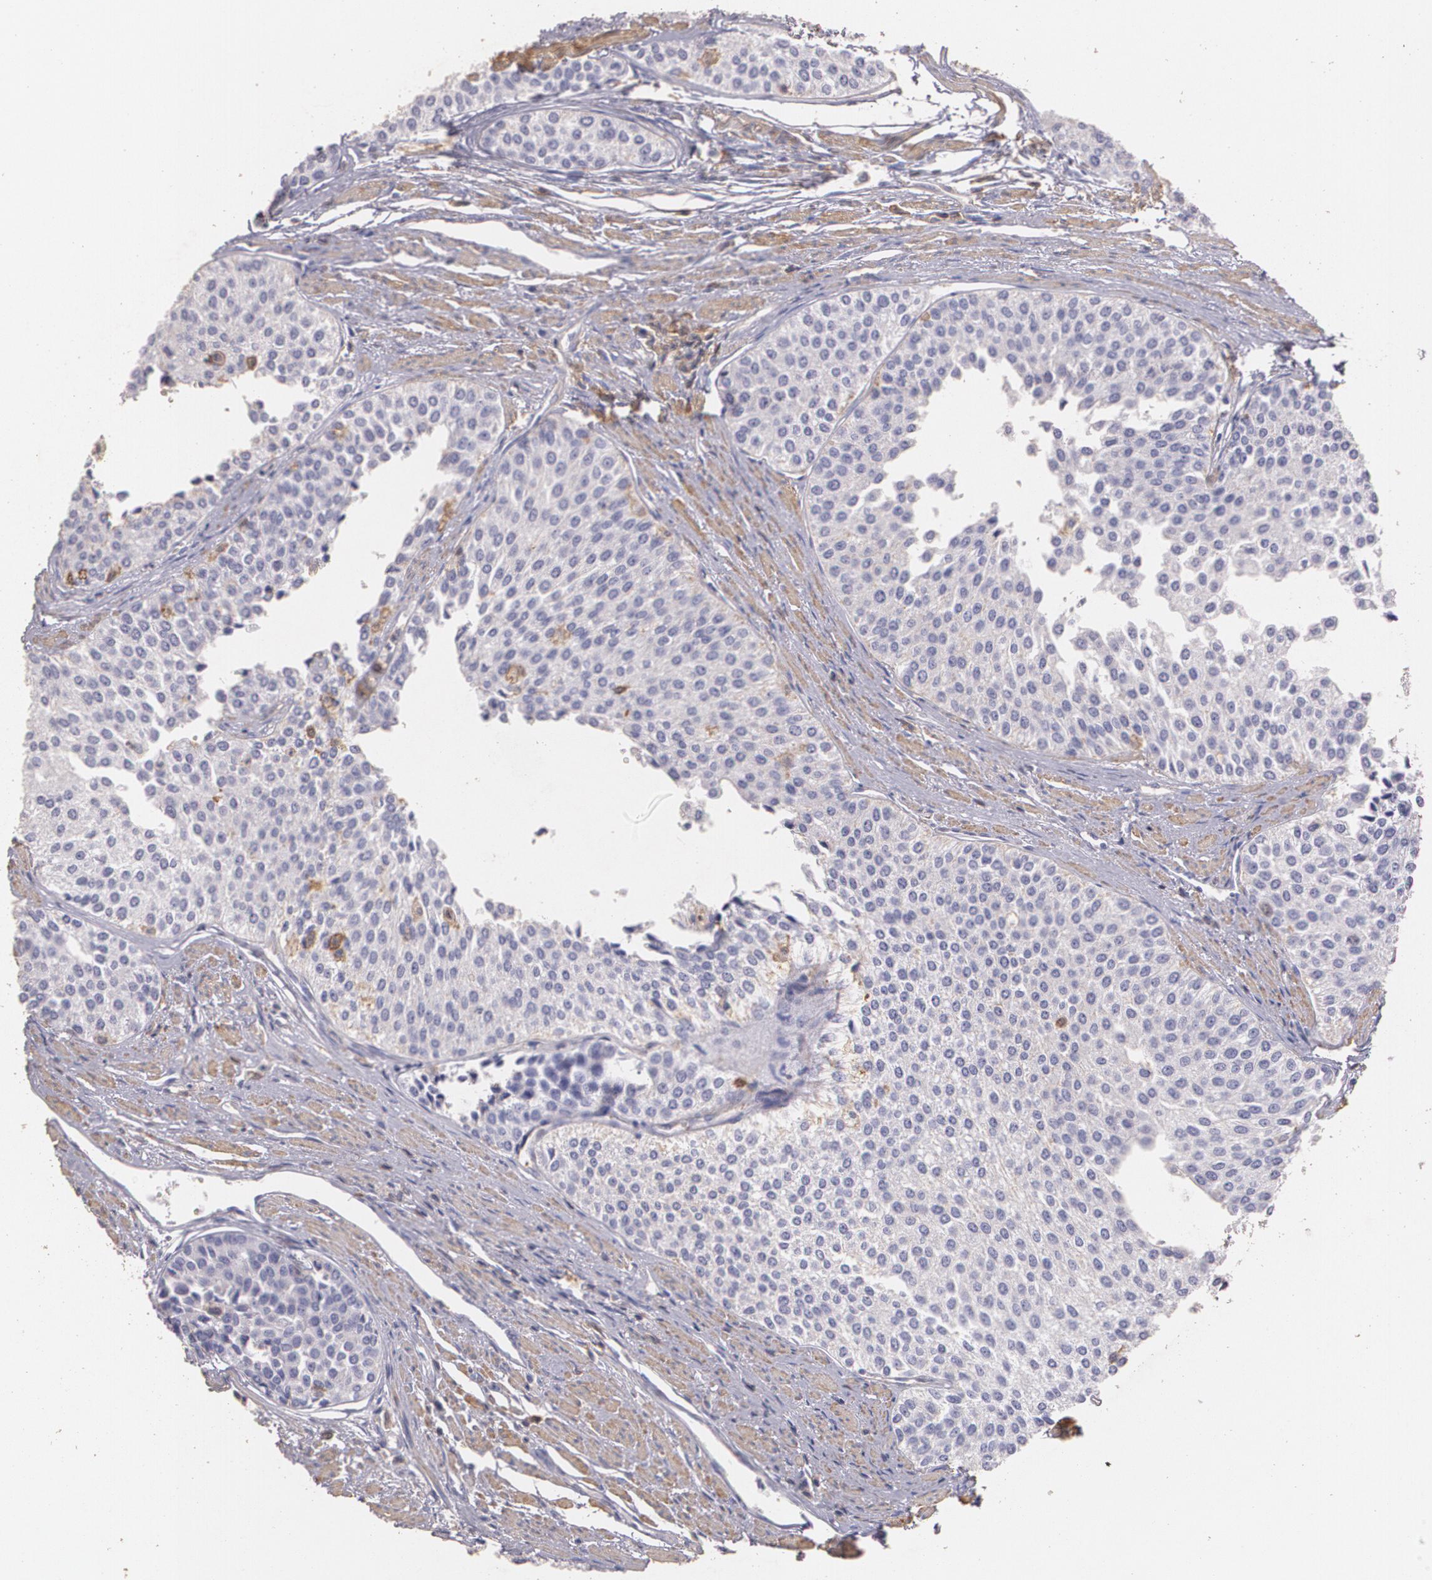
{"staining": {"intensity": "negative", "quantity": "none", "location": "none"}, "tissue": "urothelial cancer", "cell_type": "Tumor cells", "image_type": "cancer", "snomed": [{"axis": "morphology", "description": "Urothelial carcinoma, Low grade"}, {"axis": "topography", "description": "Urinary bladder"}], "caption": "Low-grade urothelial carcinoma was stained to show a protein in brown. There is no significant expression in tumor cells. (DAB immunohistochemistry (IHC) visualized using brightfield microscopy, high magnification).", "gene": "TGFBR1", "patient": {"sex": "female", "age": 73}}